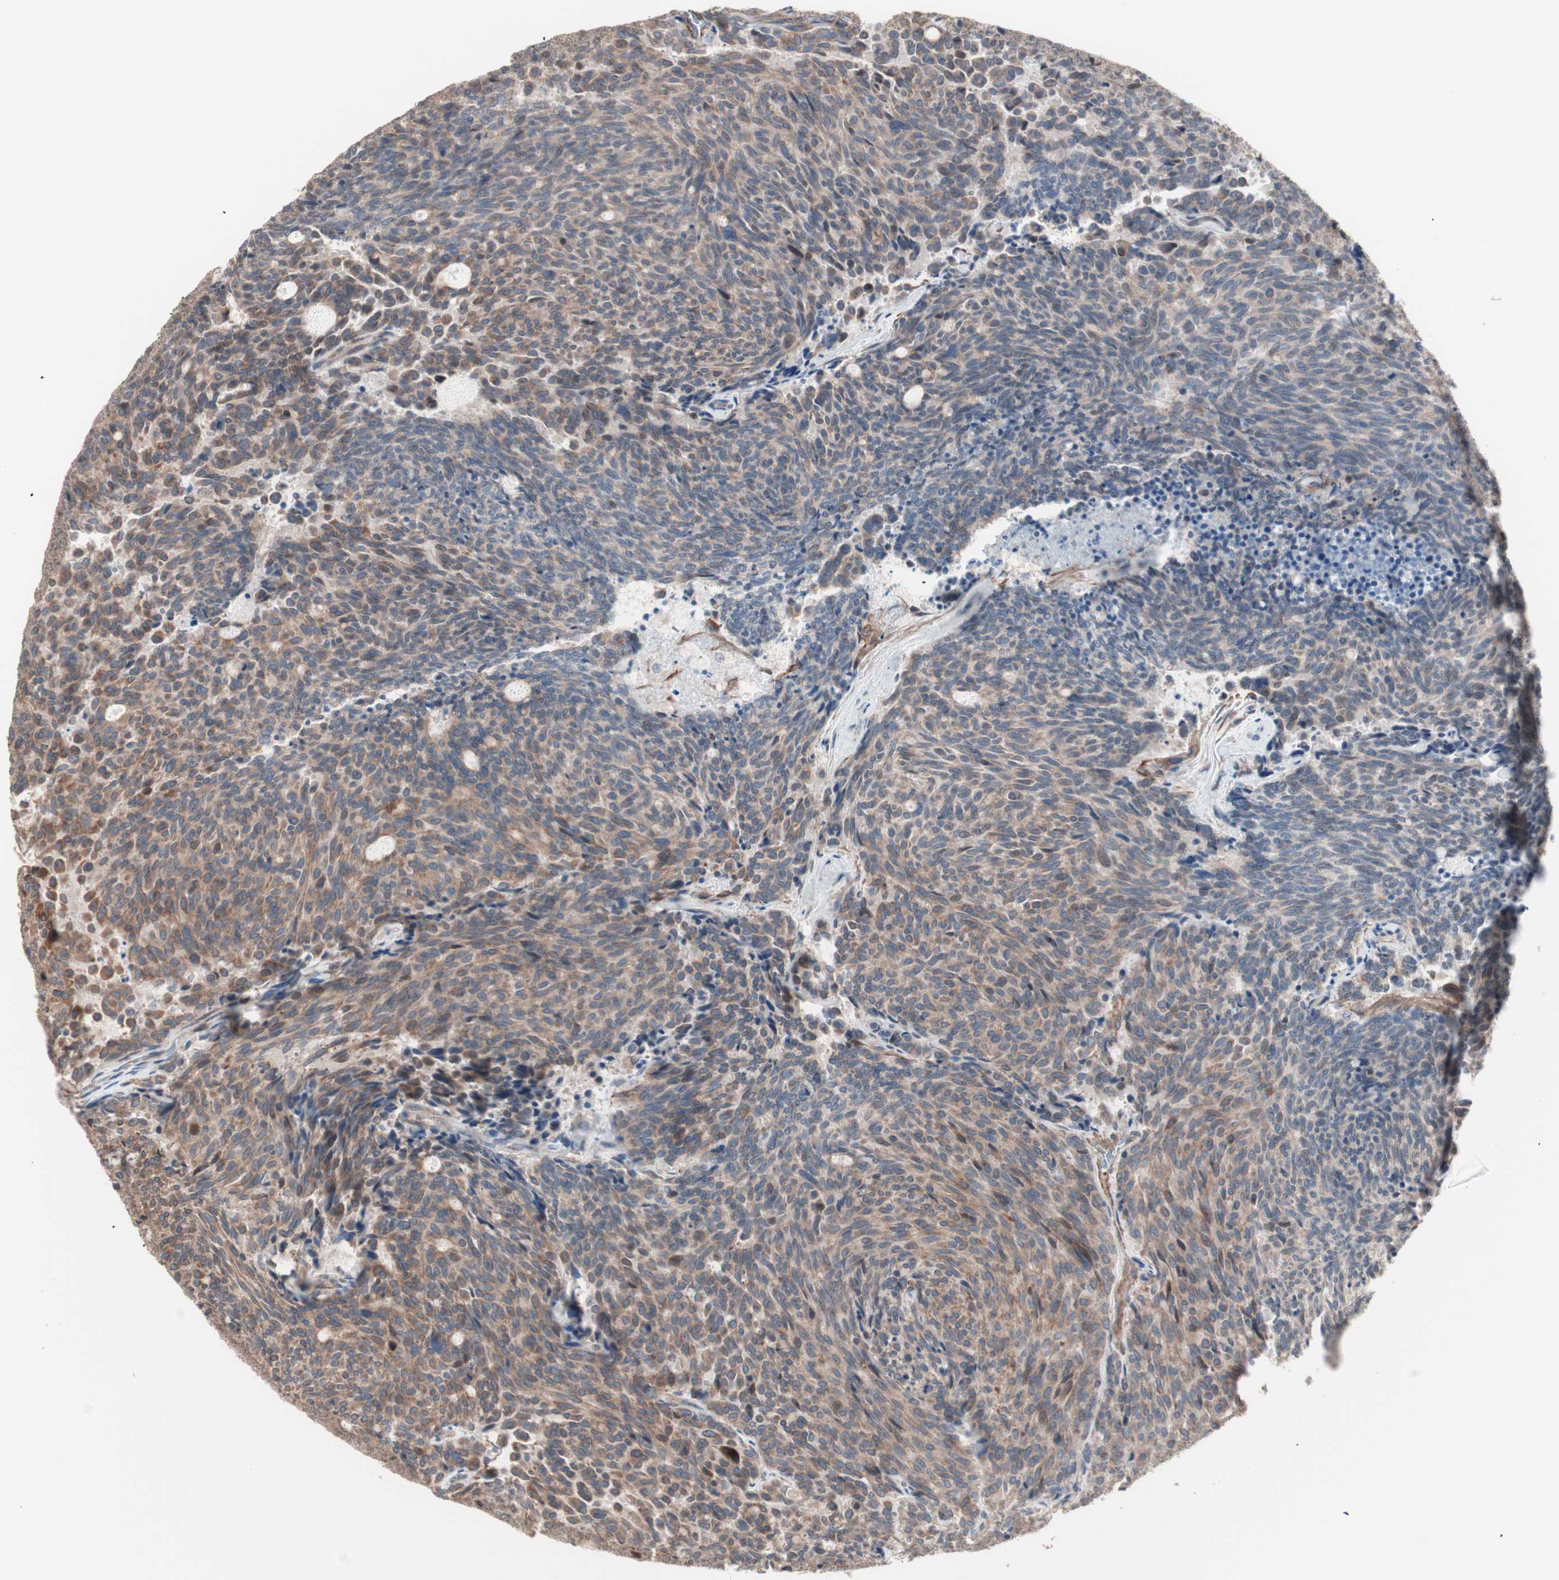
{"staining": {"intensity": "weak", "quantity": ">75%", "location": "cytoplasmic/membranous"}, "tissue": "carcinoid", "cell_type": "Tumor cells", "image_type": "cancer", "snomed": [{"axis": "morphology", "description": "Carcinoid, malignant, NOS"}, {"axis": "topography", "description": "Pancreas"}], "caption": "Immunohistochemistry (IHC) (DAB (3,3'-diaminobenzidine)) staining of carcinoid demonstrates weak cytoplasmic/membranous protein expression in about >75% of tumor cells.", "gene": "ALG5", "patient": {"sex": "female", "age": 54}}